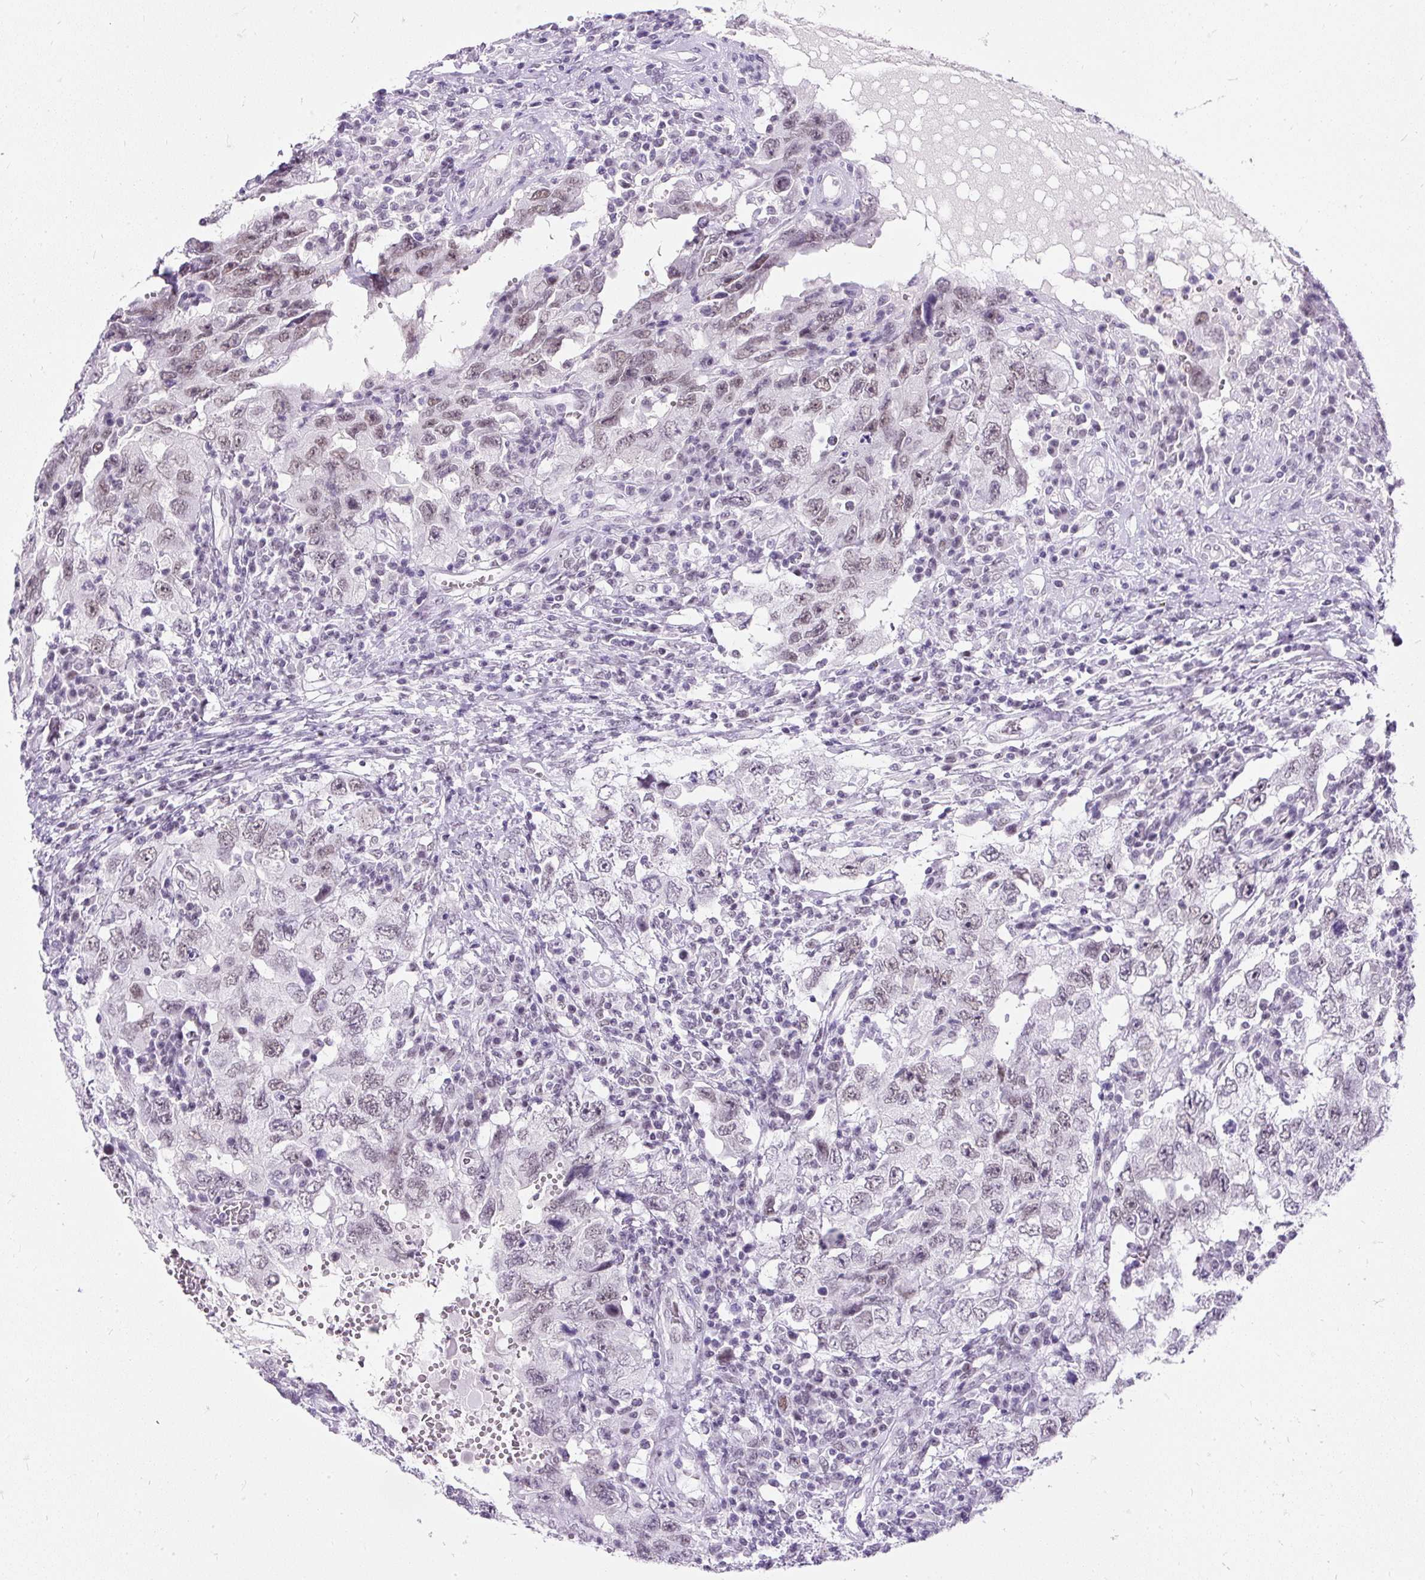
{"staining": {"intensity": "weak", "quantity": "25%-75%", "location": "nuclear"}, "tissue": "testis cancer", "cell_type": "Tumor cells", "image_type": "cancer", "snomed": [{"axis": "morphology", "description": "Carcinoma, Embryonal, NOS"}, {"axis": "topography", "description": "Testis"}], "caption": "Immunohistochemistry (IHC) (DAB) staining of testis cancer demonstrates weak nuclear protein expression in about 25%-75% of tumor cells.", "gene": "PLCXD2", "patient": {"sex": "male", "age": 26}}